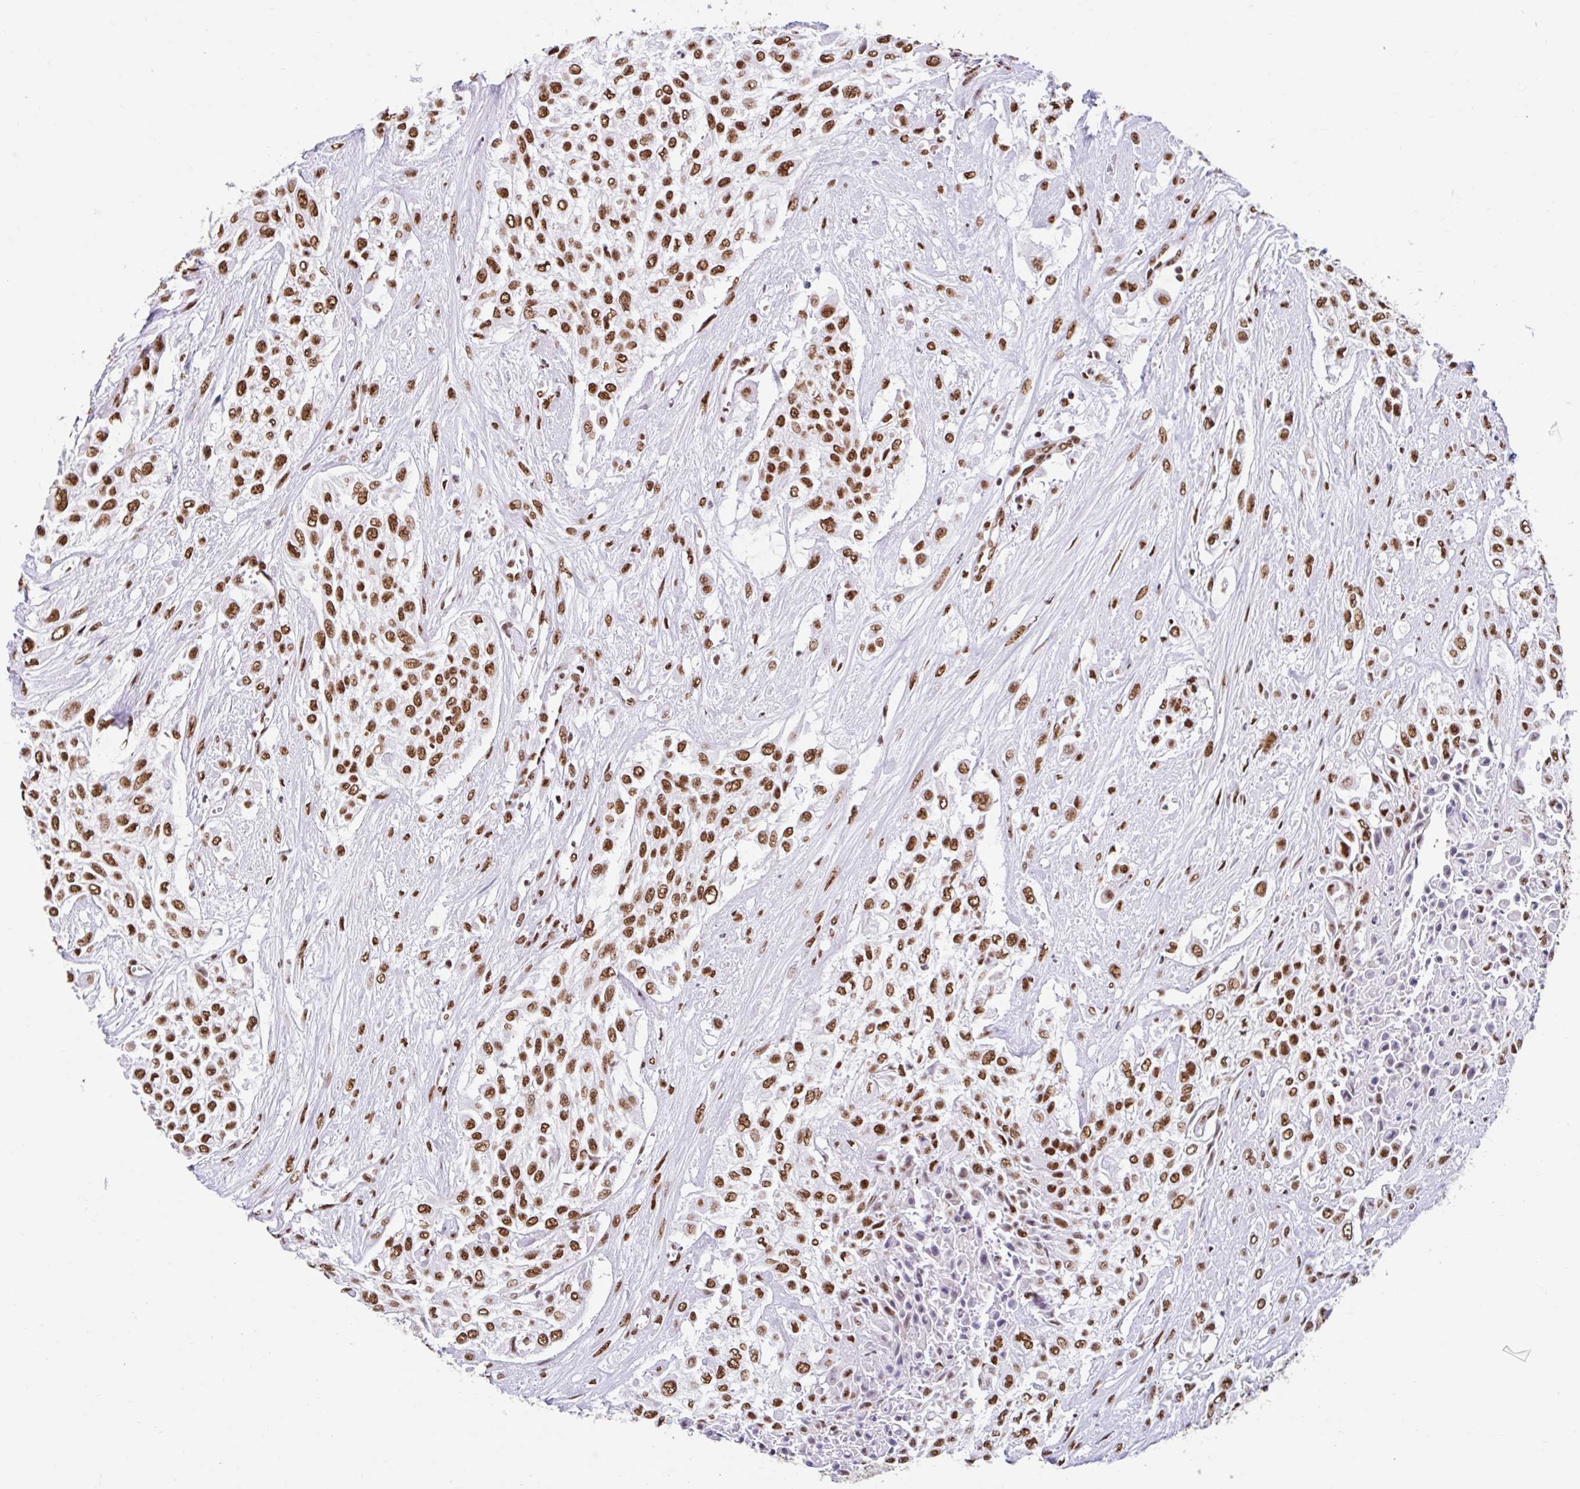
{"staining": {"intensity": "strong", "quantity": ">75%", "location": "nuclear"}, "tissue": "urothelial cancer", "cell_type": "Tumor cells", "image_type": "cancer", "snomed": [{"axis": "morphology", "description": "Urothelial carcinoma, High grade"}, {"axis": "topography", "description": "Urinary bladder"}], "caption": "This photomicrograph displays urothelial cancer stained with IHC to label a protein in brown. The nuclear of tumor cells show strong positivity for the protein. Nuclei are counter-stained blue.", "gene": "KHDRBS1", "patient": {"sex": "male", "age": 57}}